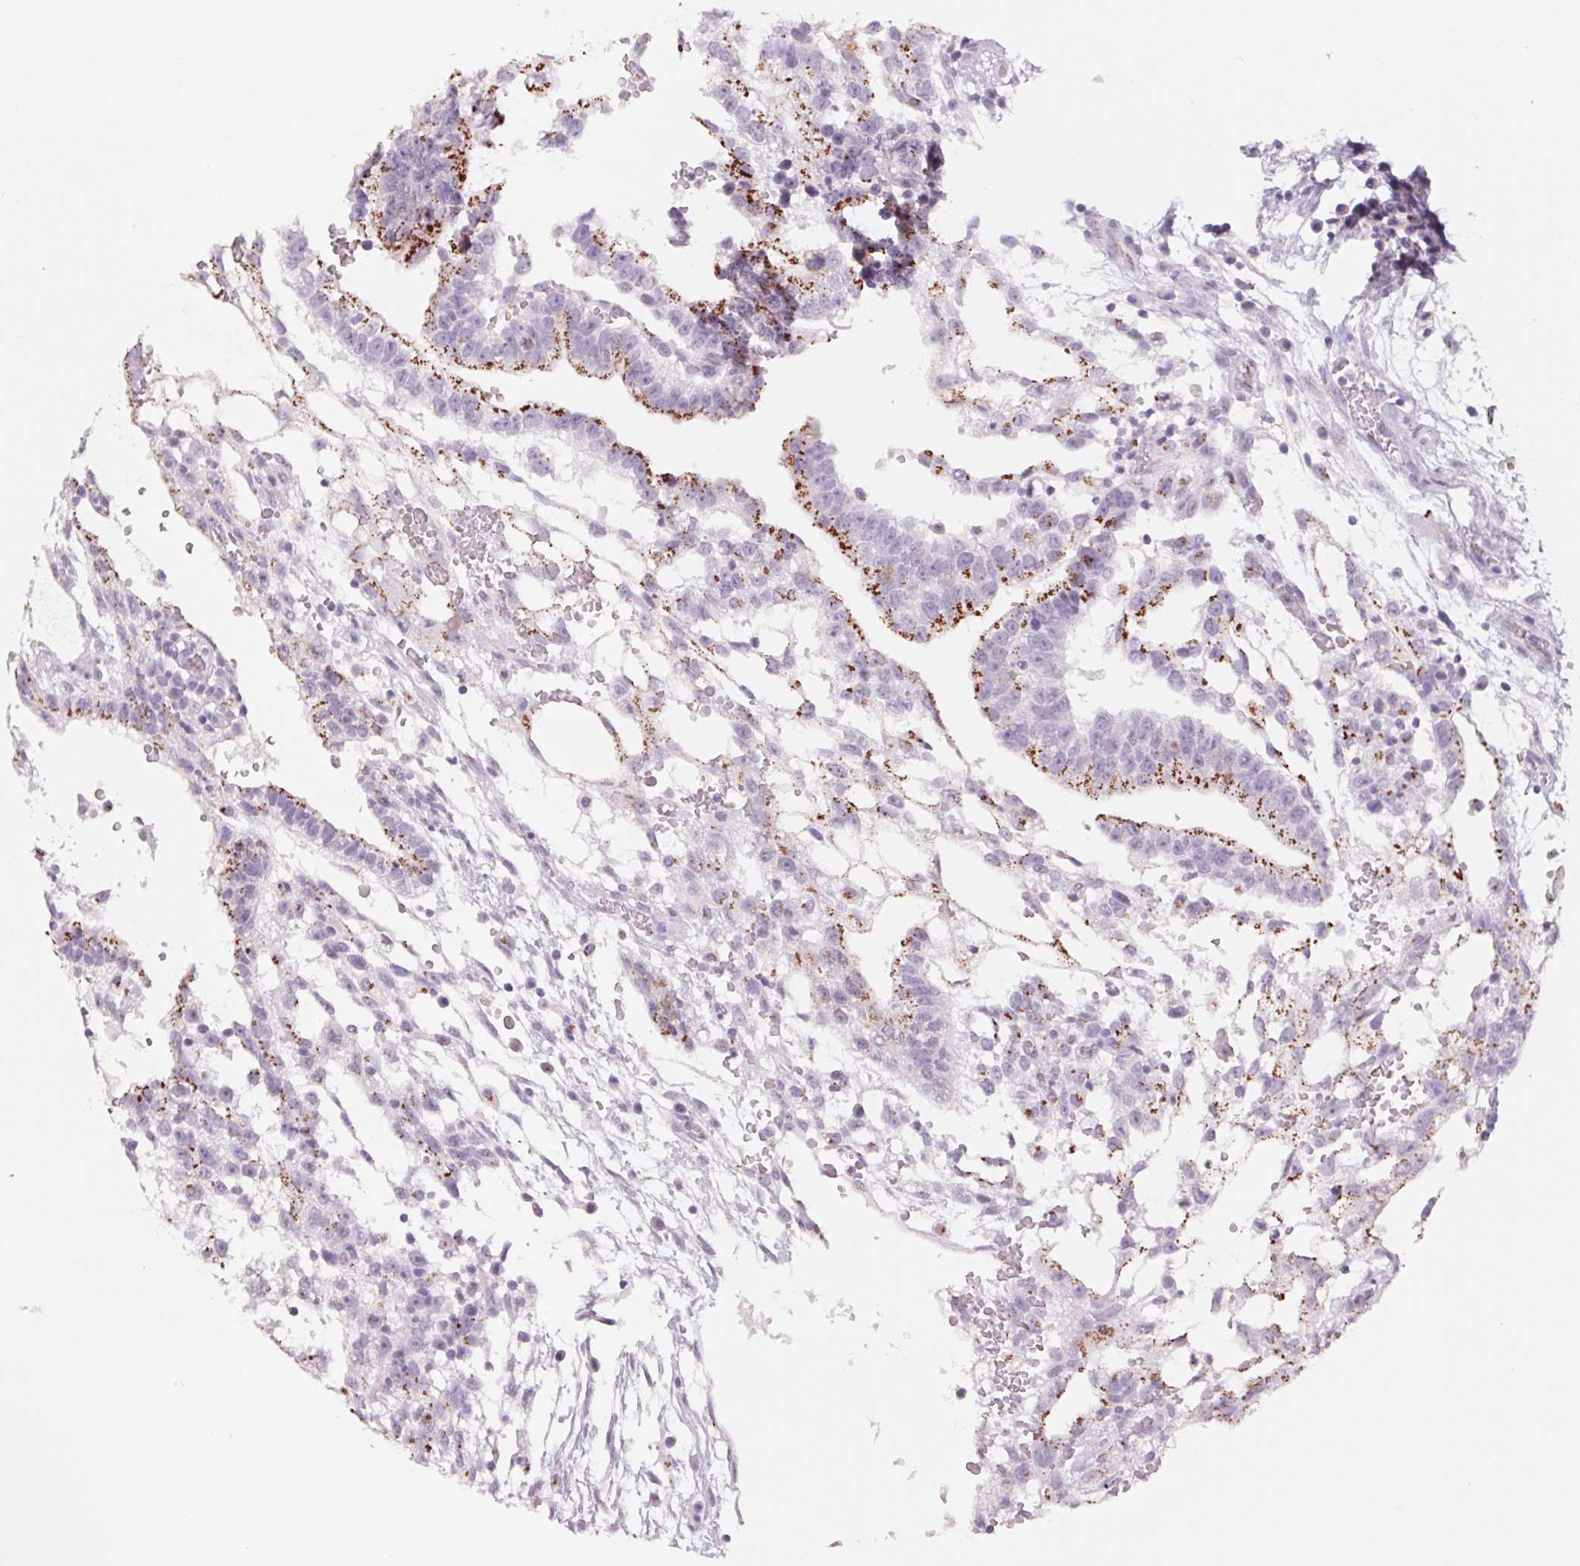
{"staining": {"intensity": "strong", "quantity": ">75%", "location": "cytoplasmic/membranous"}, "tissue": "testis cancer", "cell_type": "Tumor cells", "image_type": "cancer", "snomed": [{"axis": "morphology", "description": "Normal tissue, NOS"}, {"axis": "morphology", "description": "Carcinoma, Embryonal, NOS"}, {"axis": "topography", "description": "Testis"}], "caption": "Testis embryonal carcinoma stained with DAB (3,3'-diaminobenzidine) immunohistochemistry demonstrates high levels of strong cytoplasmic/membranous staining in about >75% of tumor cells.", "gene": "GALNT7", "patient": {"sex": "male", "age": 32}}